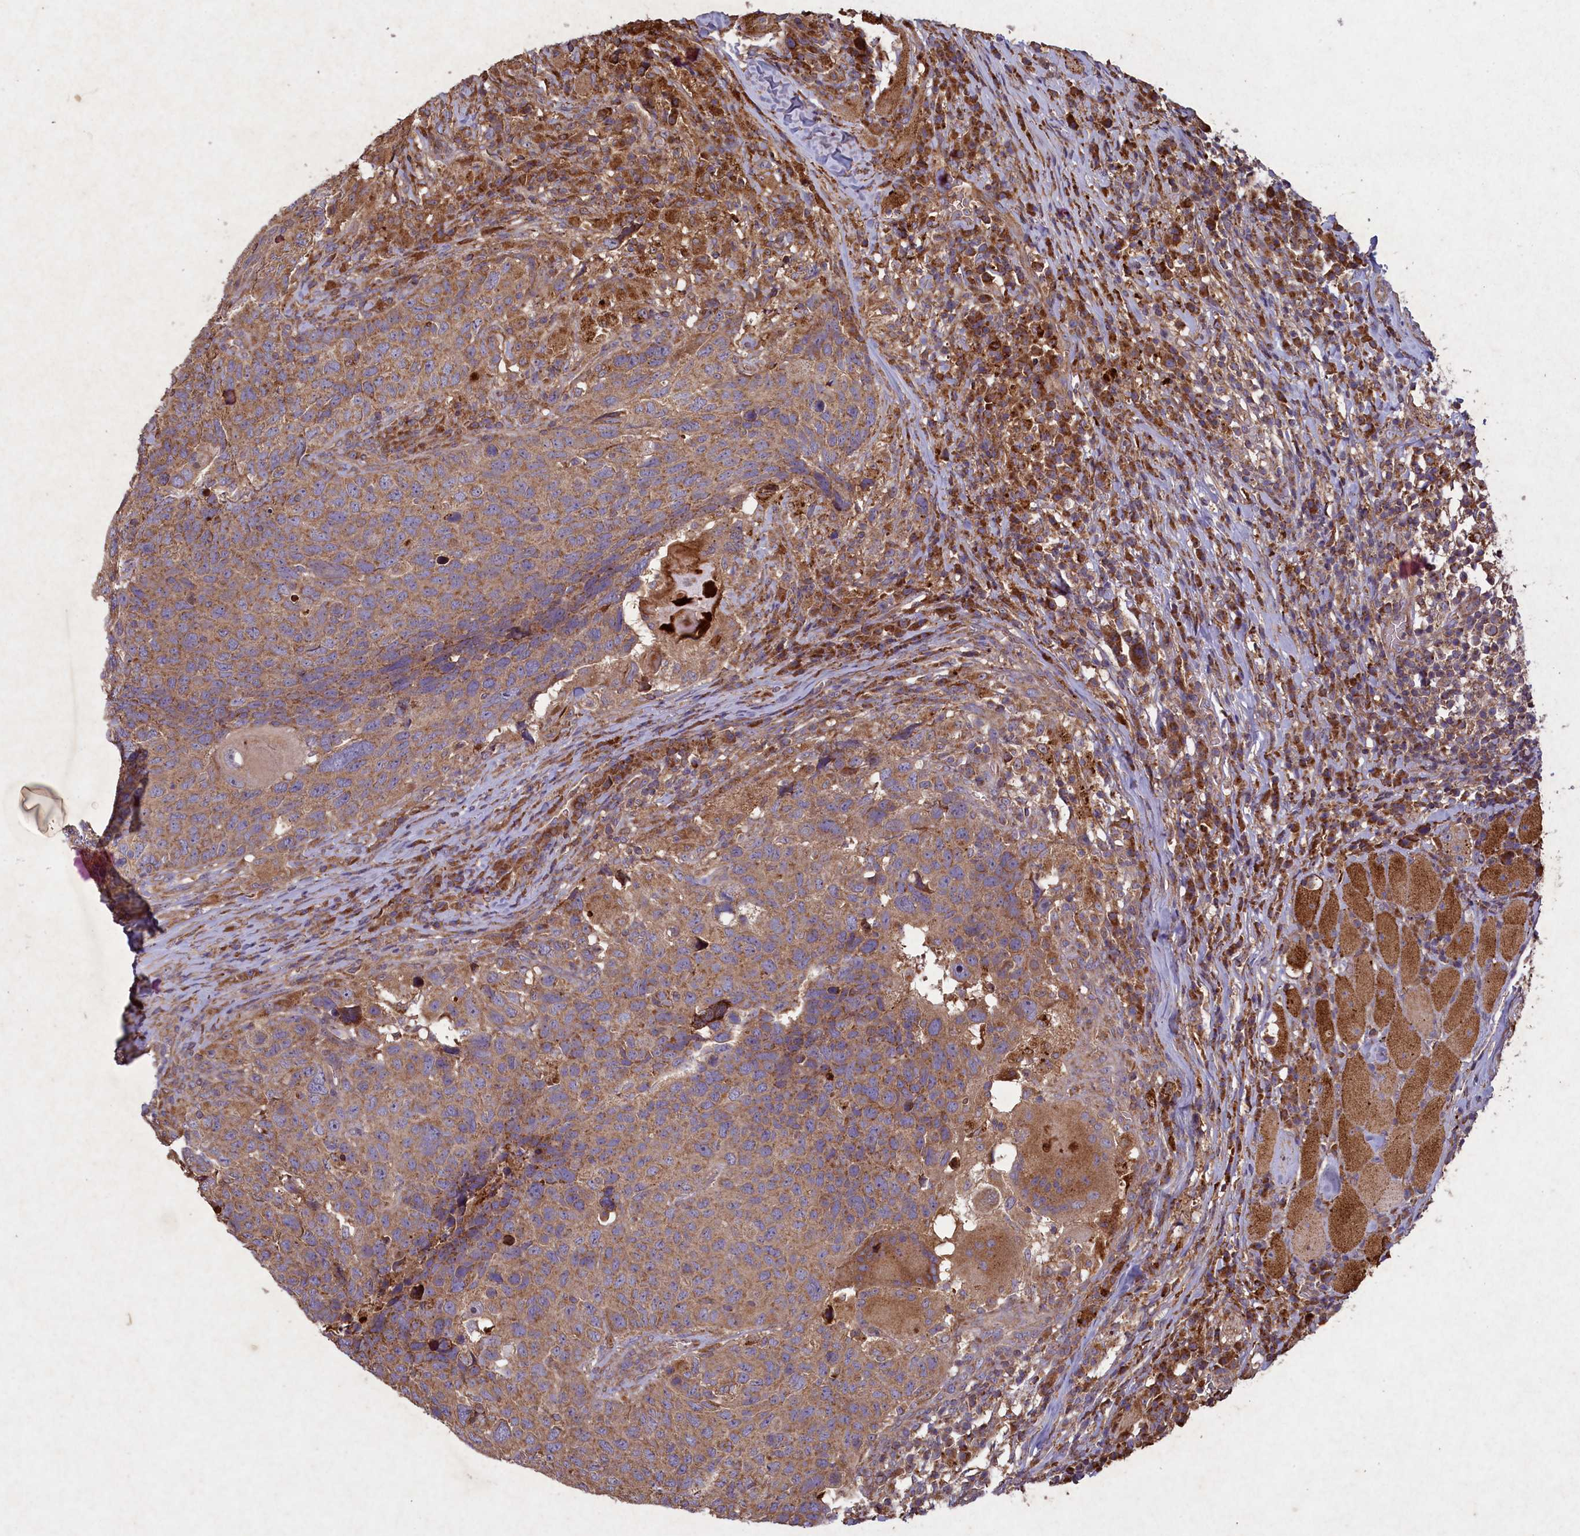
{"staining": {"intensity": "moderate", "quantity": ">75%", "location": "cytoplasmic/membranous"}, "tissue": "head and neck cancer", "cell_type": "Tumor cells", "image_type": "cancer", "snomed": [{"axis": "morphology", "description": "Squamous cell carcinoma, NOS"}, {"axis": "topography", "description": "Head-Neck"}], "caption": "Tumor cells display moderate cytoplasmic/membranous staining in about >75% of cells in head and neck cancer (squamous cell carcinoma). Nuclei are stained in blue.", "gene": "CIAO2B", "patient": {"sex": "male", "age": 66}}